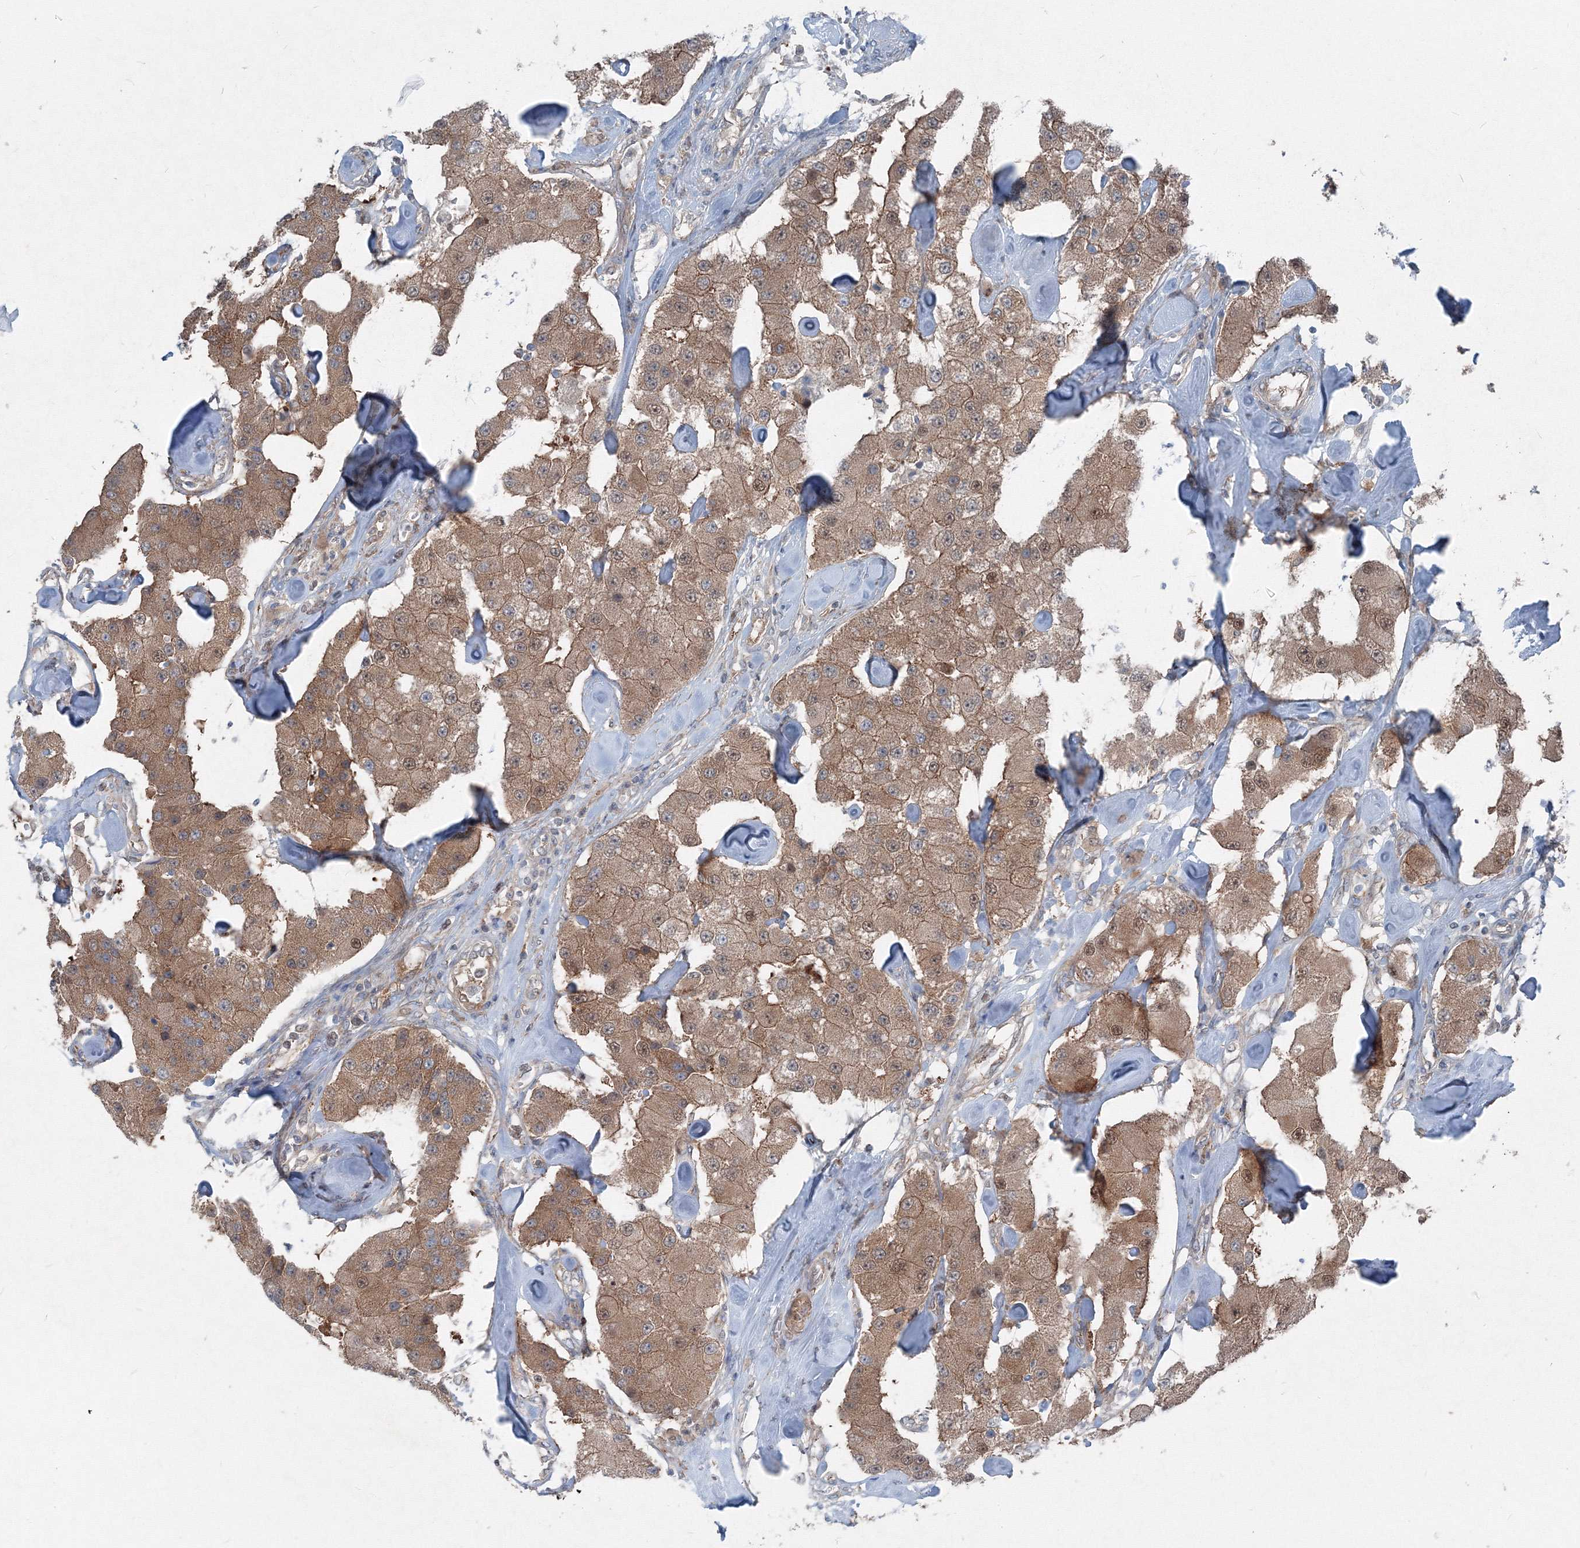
{"staining": {"intensity": "moderate", "quantity": ">75%", "location": "cytoplasmic/membranous,nuclear"}, "tissue": "carcinoid", "cell_type": "Tumor cells", "image_type": "cancer", "snomed": [{"axis": "morphology", "description": "Carcinoid, malignant, NOS"}, {"axis": "topography", "description": "Pancreas"}], "caption": "DAB (3,3'-diaminobenzidine) immunohistochemical staining of malignant carcinoid shows moderate cytoplasmic/membranous and nuclear protein expression in approximately >75% of tumor cells. (Brightfield microscopy of DAB IHC at high magnification).", "gene": "TPRKB", "patient": {"sex": "male", "age": 41}}